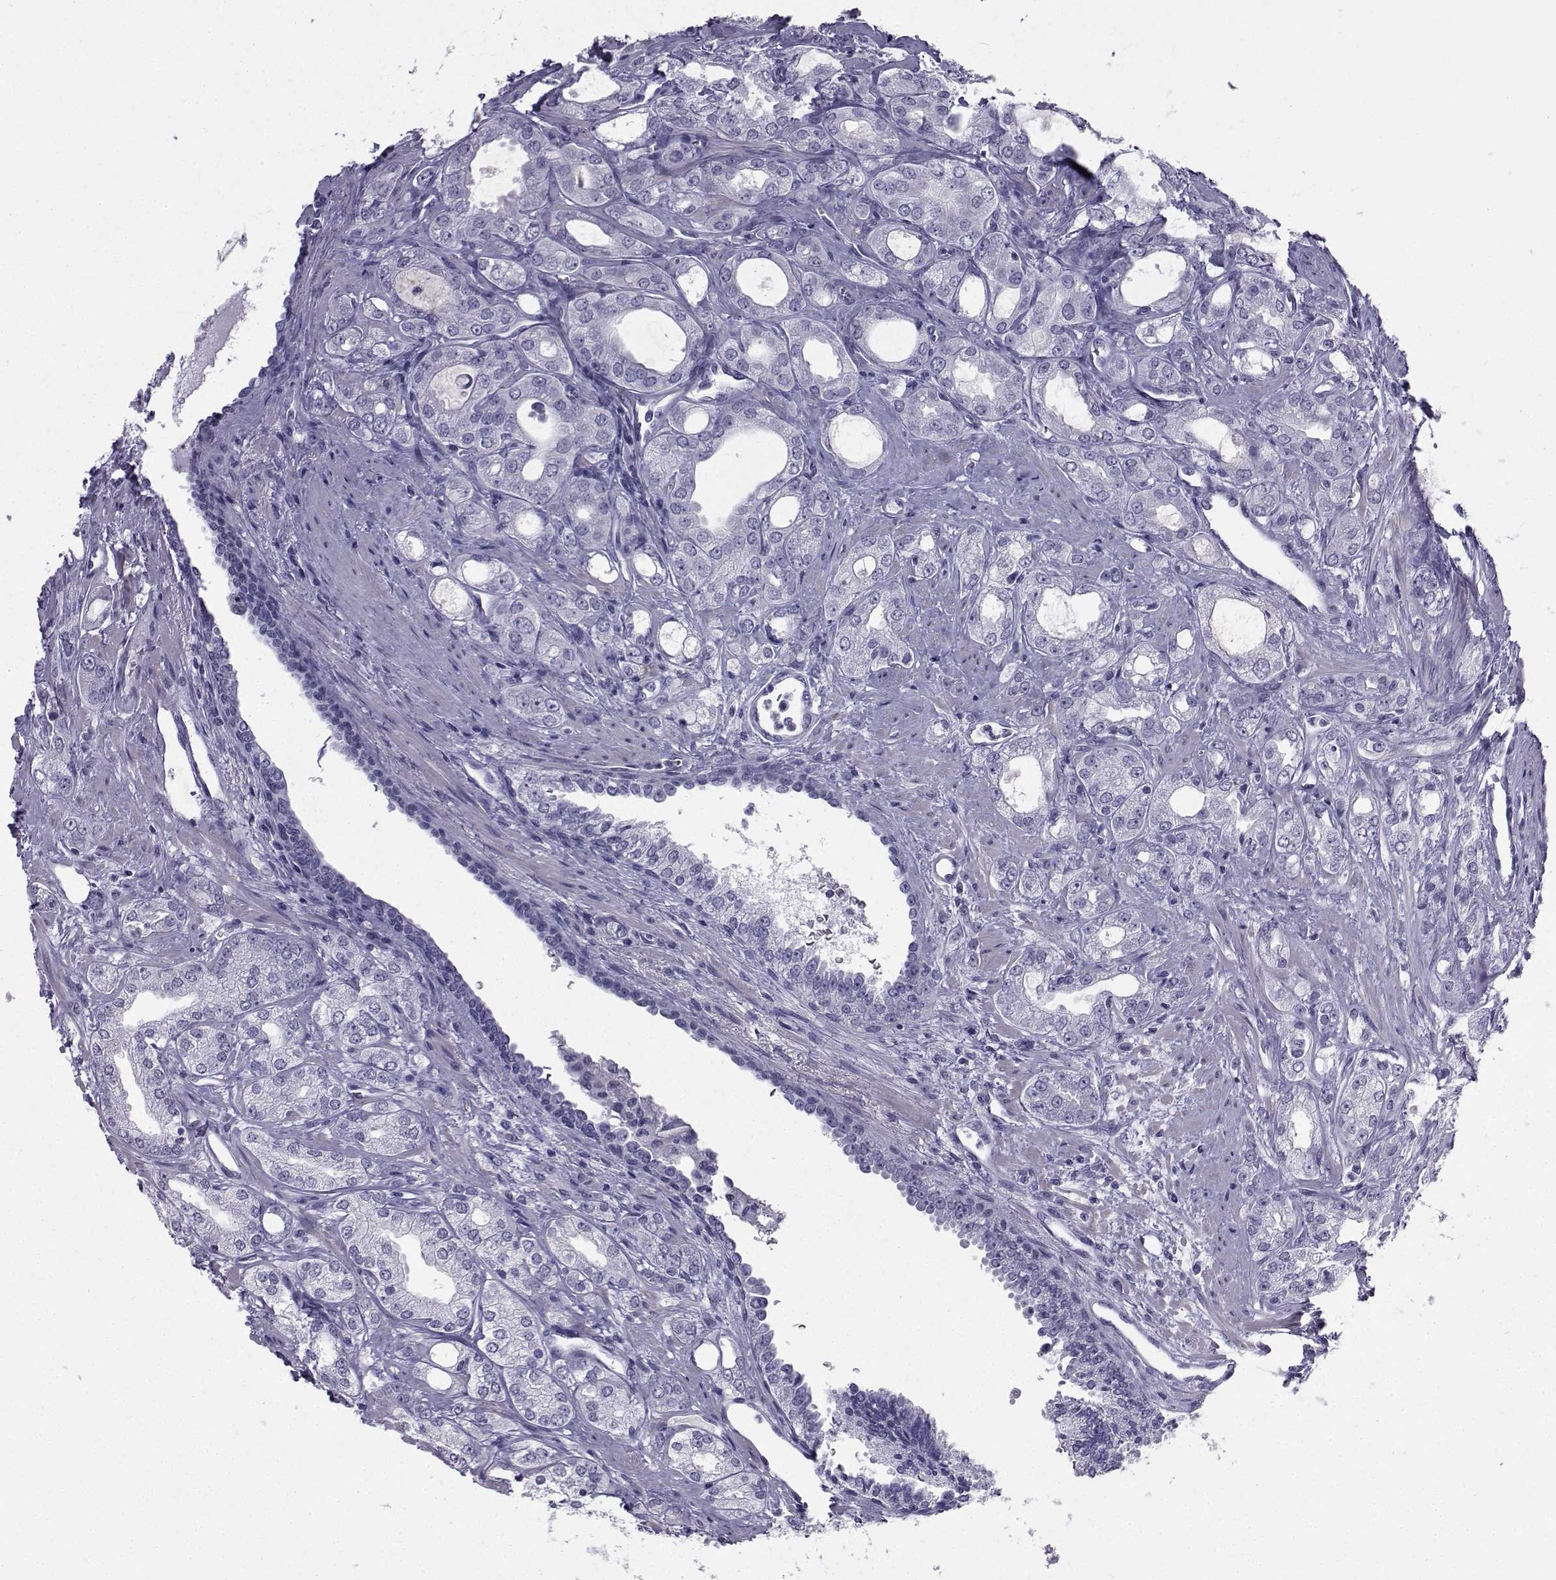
{"staining": {"intensity": "negative", "quantity": "none", "location": "none"}, "tissue": "prostate cancer", "cell_type": "Tumor cells", "image_type": "cancer", "snomed": [{"axis": "morphology", "description": "Adenocarcinoma, NOS"}, {"axis": "morphology", "description": "Adenocarcinoma, High grade"}, {"axis": "topography", "description": "Prostate"}], "caption": "DAB immunohistochemical staining of human prostate cancer (adenocarcinoma) reveals no significant staining in tumor cells. (DAB (3,3'-diaminobenzidine) immunohistochemistry (IHC) with hematoxylin counter stain).", "gene": "SPANXD", "patient": {"sex": "male", "age": 70}}